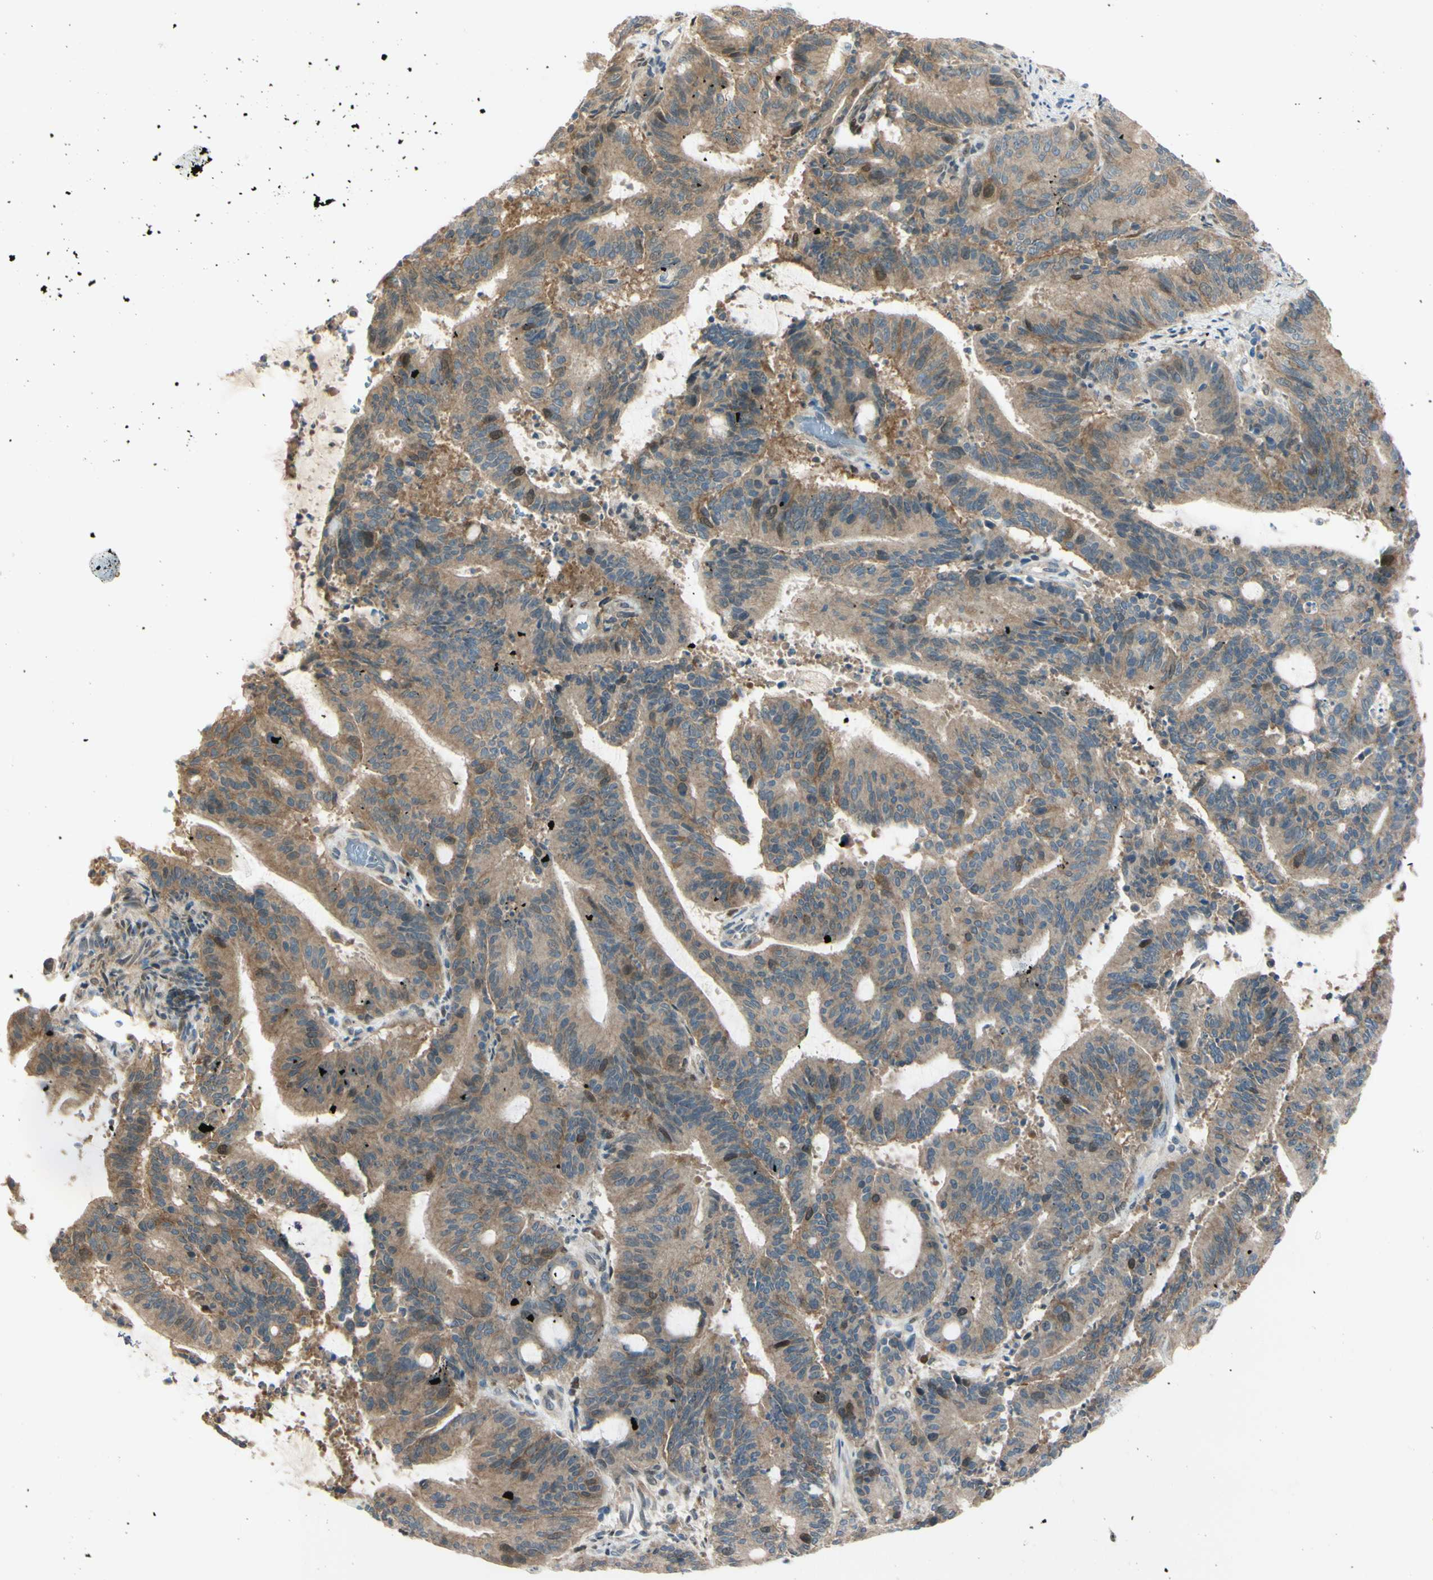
{"staining": {"intensity": "weak", "quantity": ">75%", "location": "cytoplasmic/membranous,nuclear"}, "tissue": "liver cancer", "cell_type": "Tumor cells", "image_type": "cancer", "snomed": [{"axis": "morphology", "description": "Cholangiocarcinoma"}, {"axis": "topography", "description": "Liver"}], "caption": "Protein expression analysis of liver cancer (cholangiocarcinoma) shows weak cytoplasmic/membranous and nuclear staining in approximately >75% of tumor cells.", "gene": "PTTG1", "patient": {"sex": "female", "age": 73}}